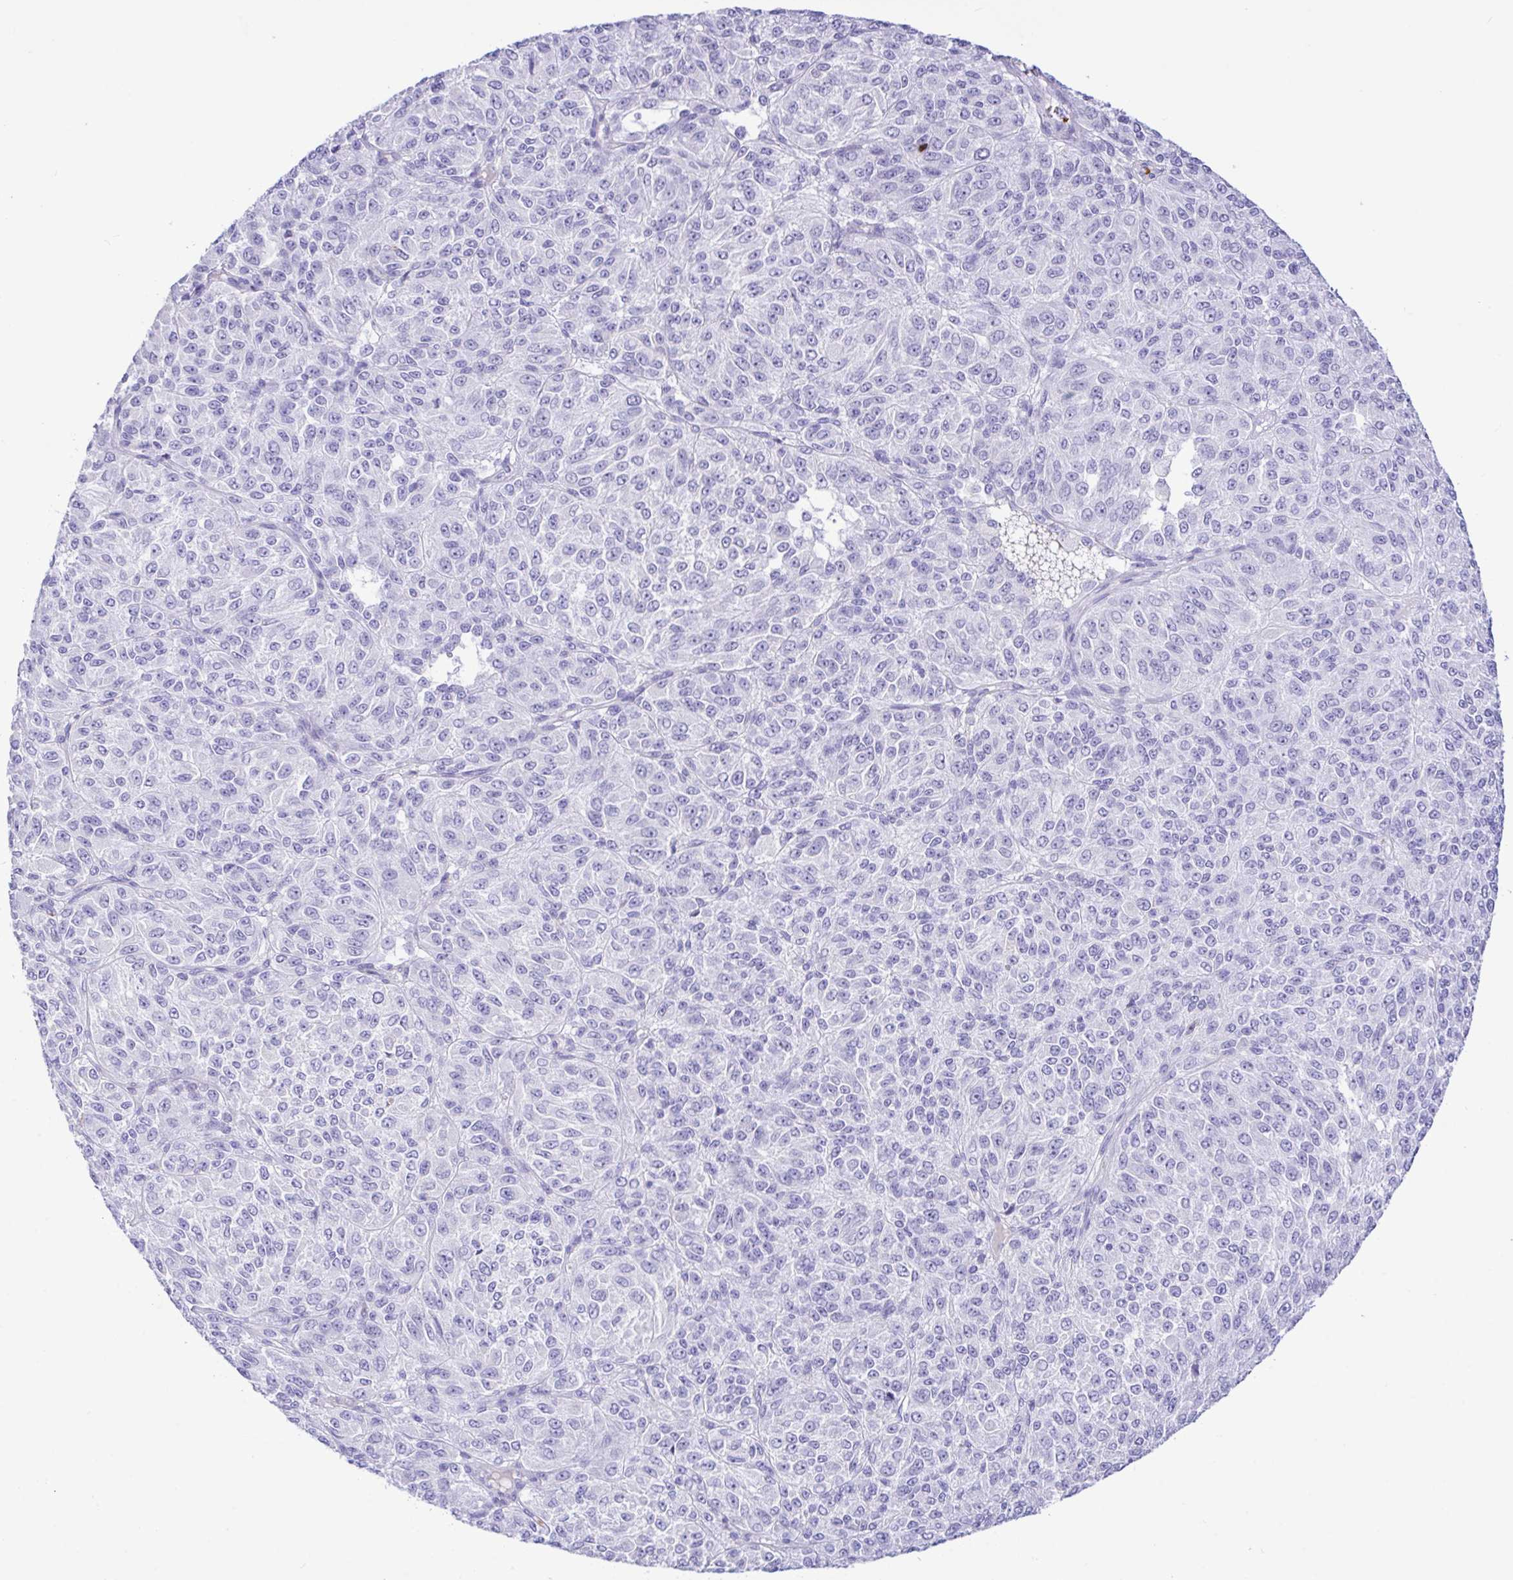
{"staining": {"intensity": "negative", "quantity": "none", "location": "none"}, "tissue": "melanoma", "cell_type": "Tumor cells", "image_type": "cancer", "snomed": [{"axis": "morphology", "description": "Malignant melanoma, Metastatic site"}, {"axis": "topography", "description": "Brain"}], "caption": "The micrograph shows no staining of tumor cells in malignant melanoma (metastatic site). (Brightfield microscopy of DAB (3,3'-diaminobenzidine) IHC at high magnification).", "gene": "ZNF221", "patient": {"sex": "female", "age": 56}}